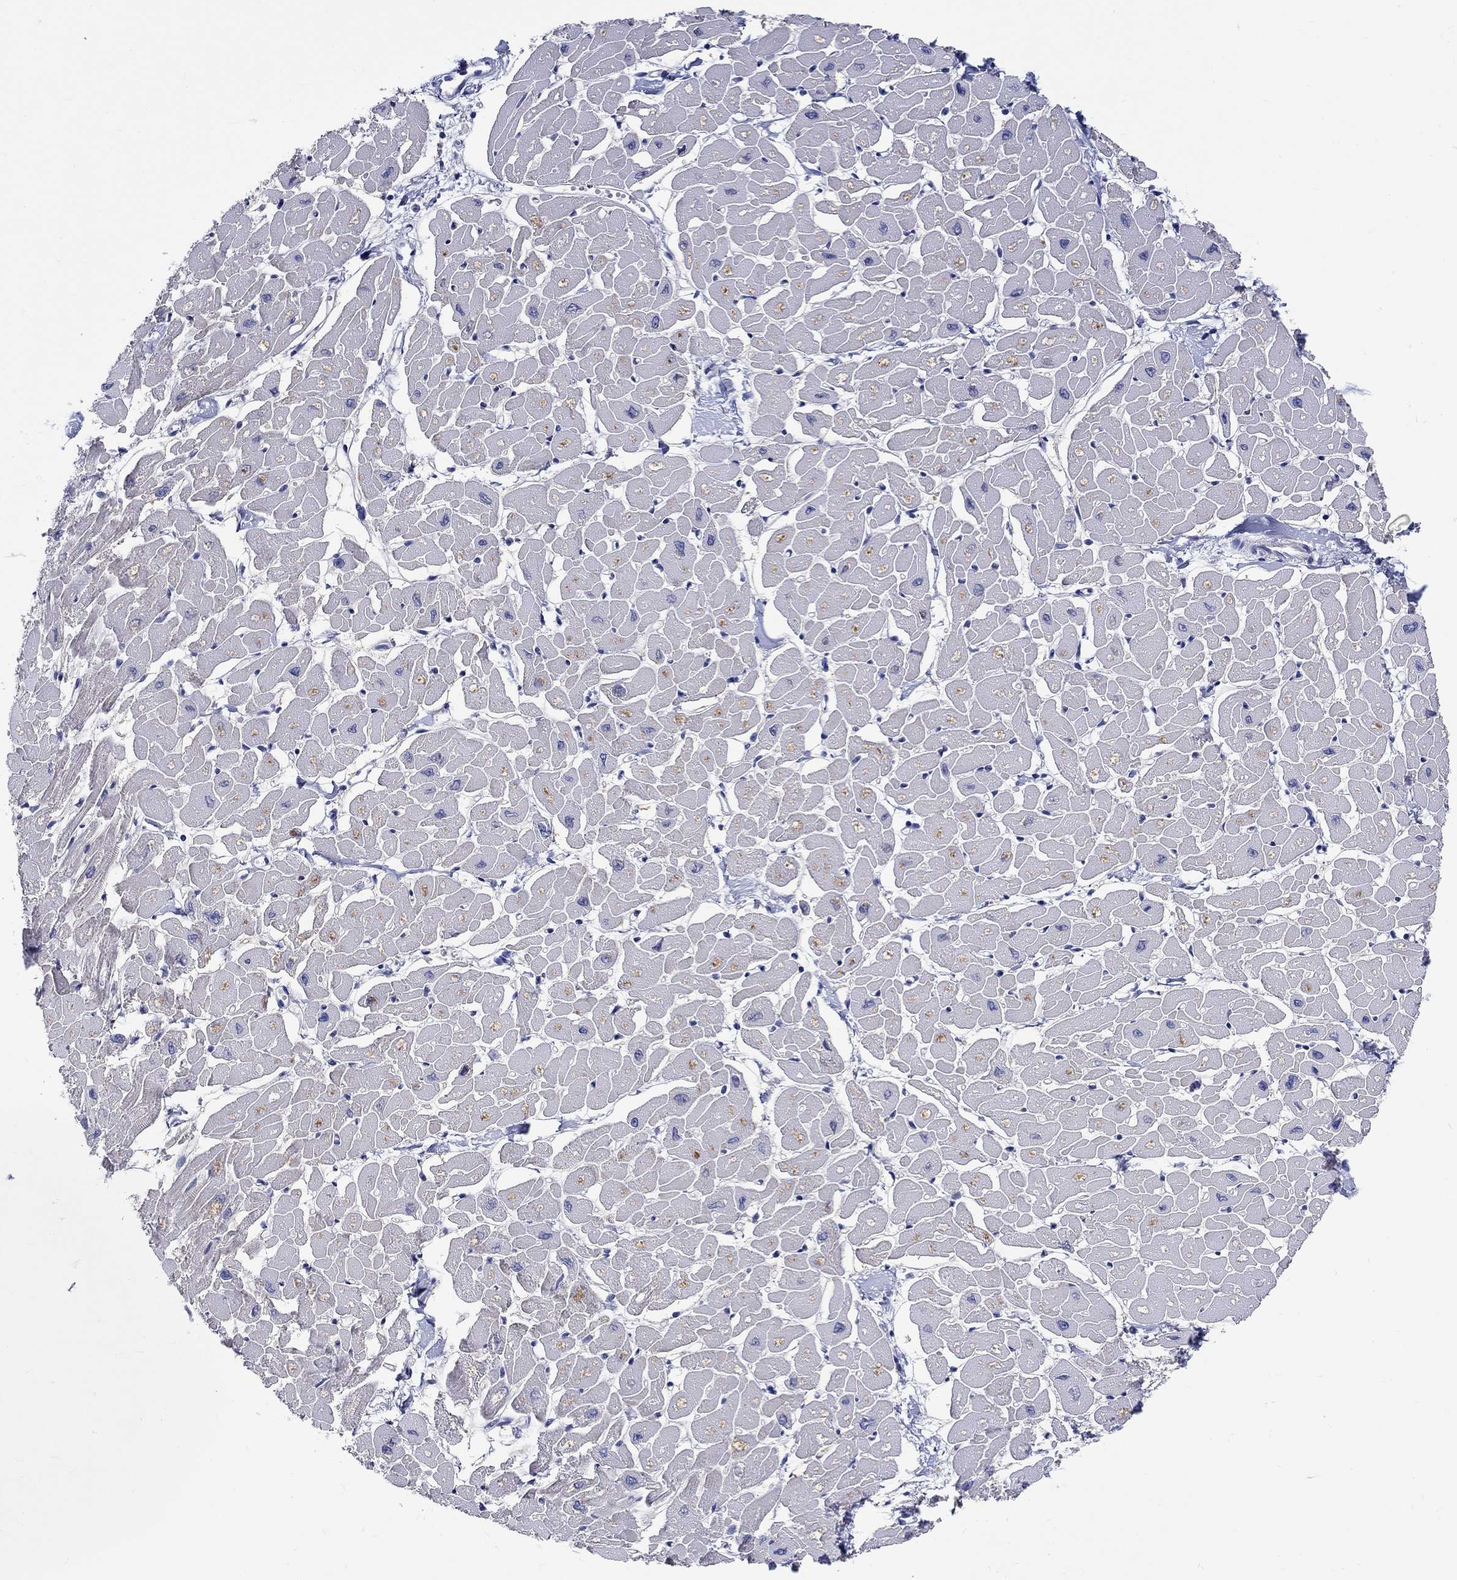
{"staining": {"intensity": "negative", "quantity": "none", "location": "none"}, "tissue": "heart muscle", "cell_type": "Cardiomyocytes", "image_type": "normal", "snomed": [{"axis": "morphology", "description": "Normal tissue, NOS"}, {"axis": "topography", "description": "Heart"}], "caption": "This is an immunohistochemistry photomicrograph of unremarkable heart muscle. There is no staining in cardiomyocytes.", "gene": "SLC30A3", "patient": {"sex": "male", "age": 57}}